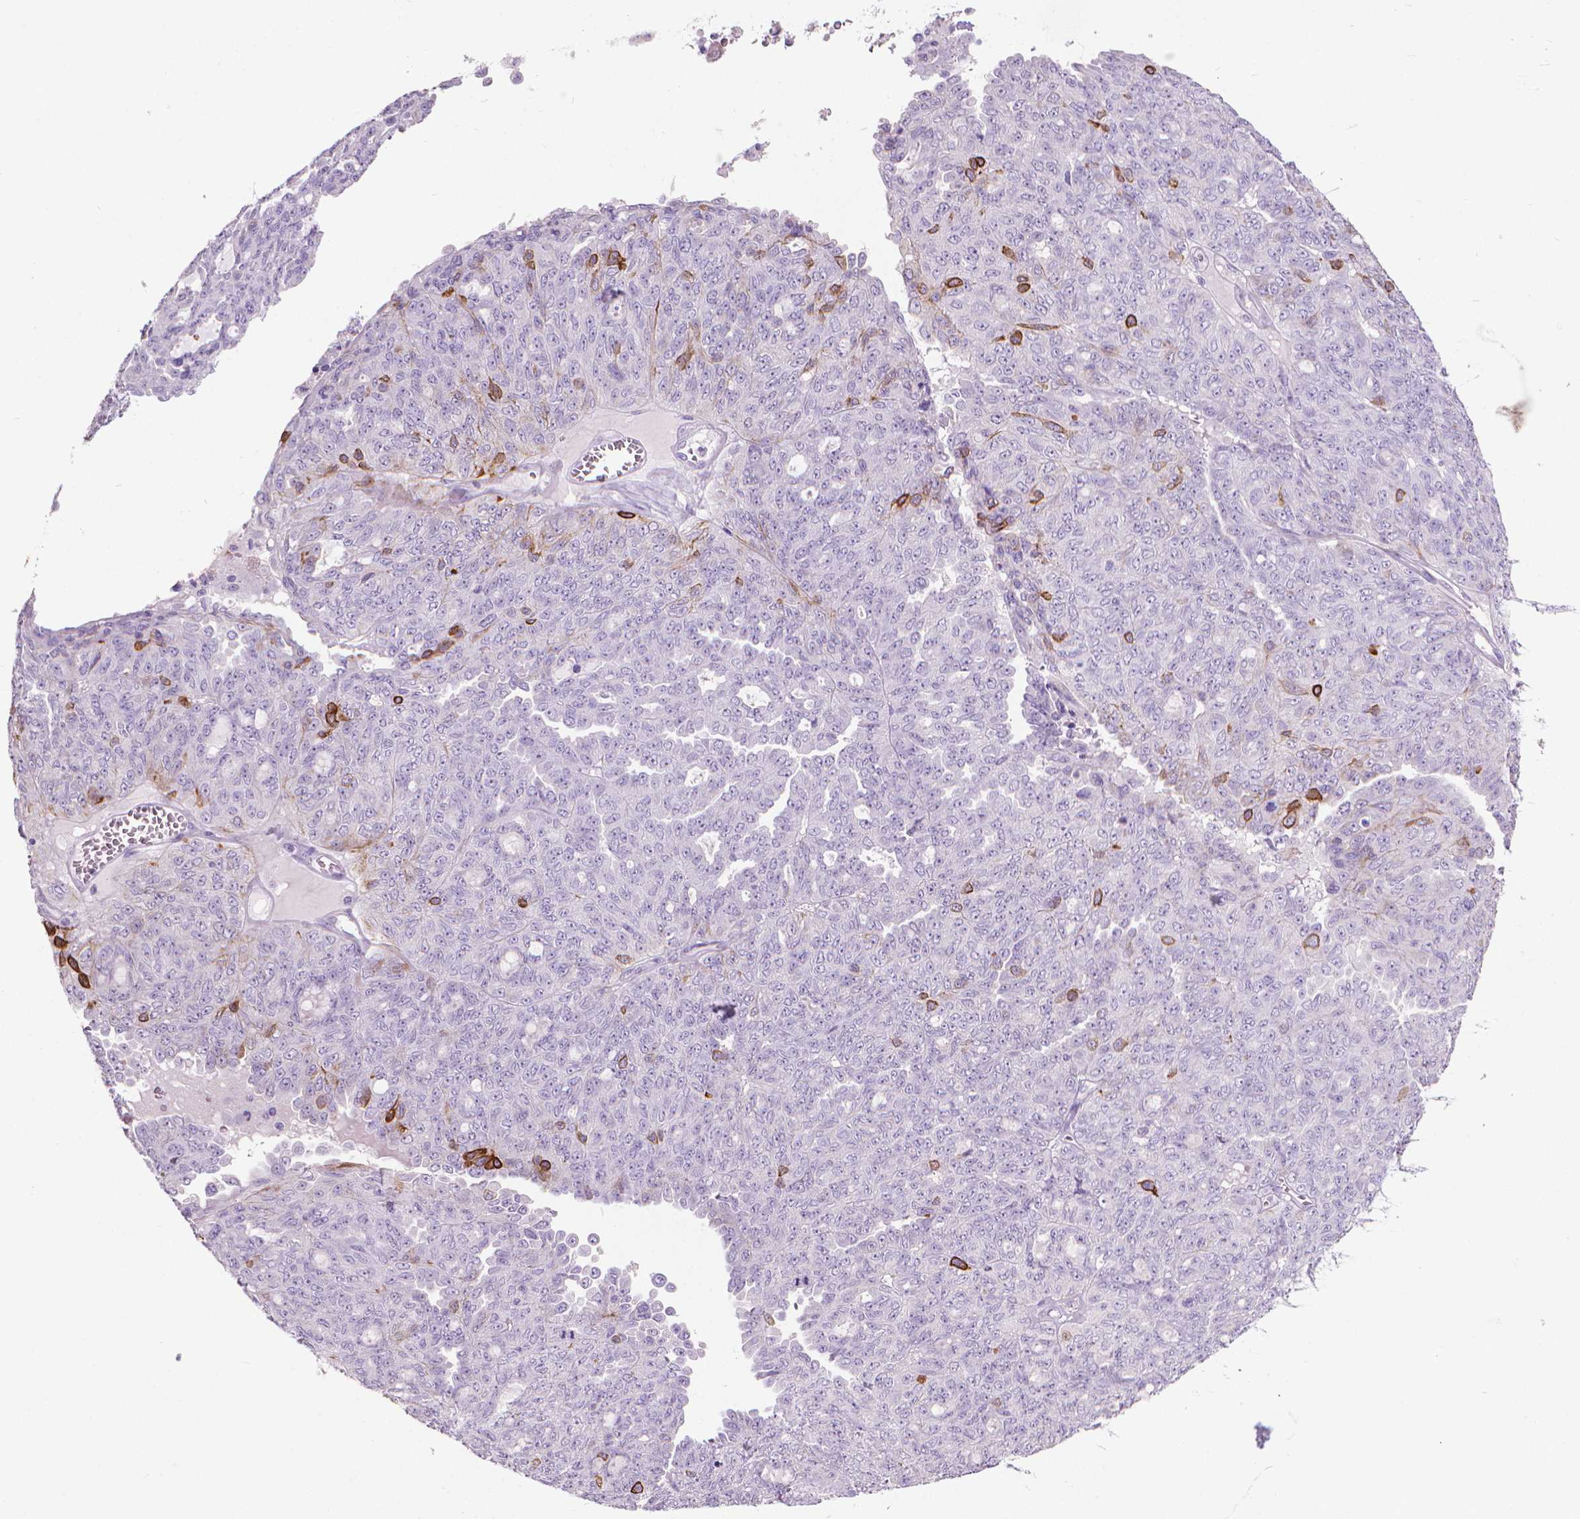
{"staining": {"intensity": "negative", "quantity": "none", "location": "none"}, "tissue": "ovarian cancer", "cell_type": "Tumor cells", "image_type": "cancer", "snomed": [{"axis": "morphology", "description": "Cystadenocarcinoma, serous, NOS"}, {"axis": "topography", "description": "Ovary"}], "caption": "This is a micrograph of immunohistochemistry (IHC) staining of ovarian cancer, which shows no expression in tumor cells.", "gene": "KRT5", "patient": {"sex": "female", "age": 71}}